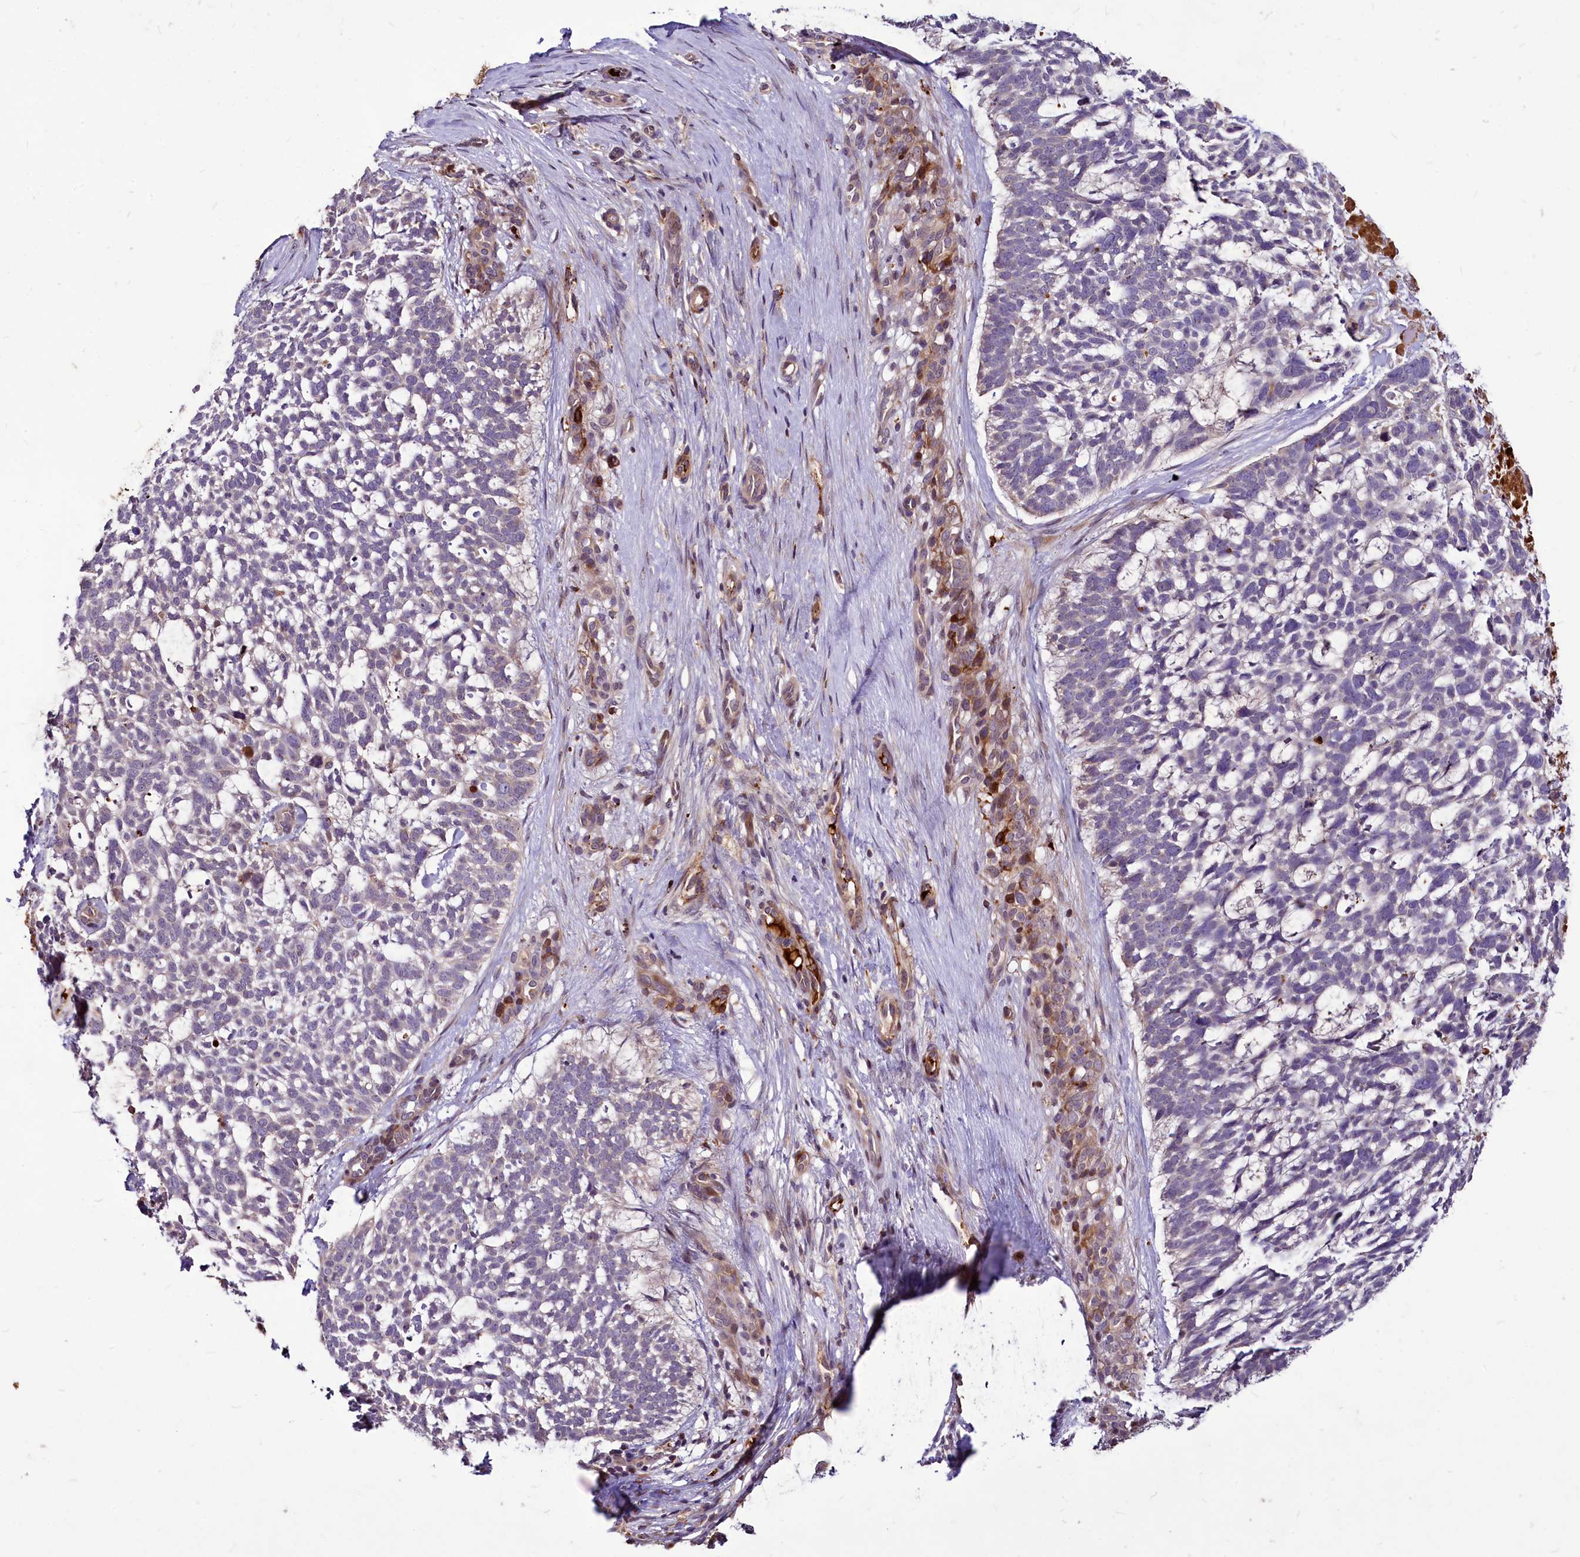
{"staining": {"intensity": "negative", "quantity": "none", "location": "none"}, "tissue": "skin cancer", "cell_type": "Tumor cells", "image_type": "cancer", "snomed": [{"axis": "morphology", "description": "Basal cell carcinoma"}, {"axis": "topography", "description": "Skin"}], "caption": "An immunohistochemistry micrograph of skin basal cell carcinoma is shown. There is no staining in tumor cells of skin basal cell carcinoma.", "gene": "C11orf86", "patient": {"sex": "male", "age": 88}}